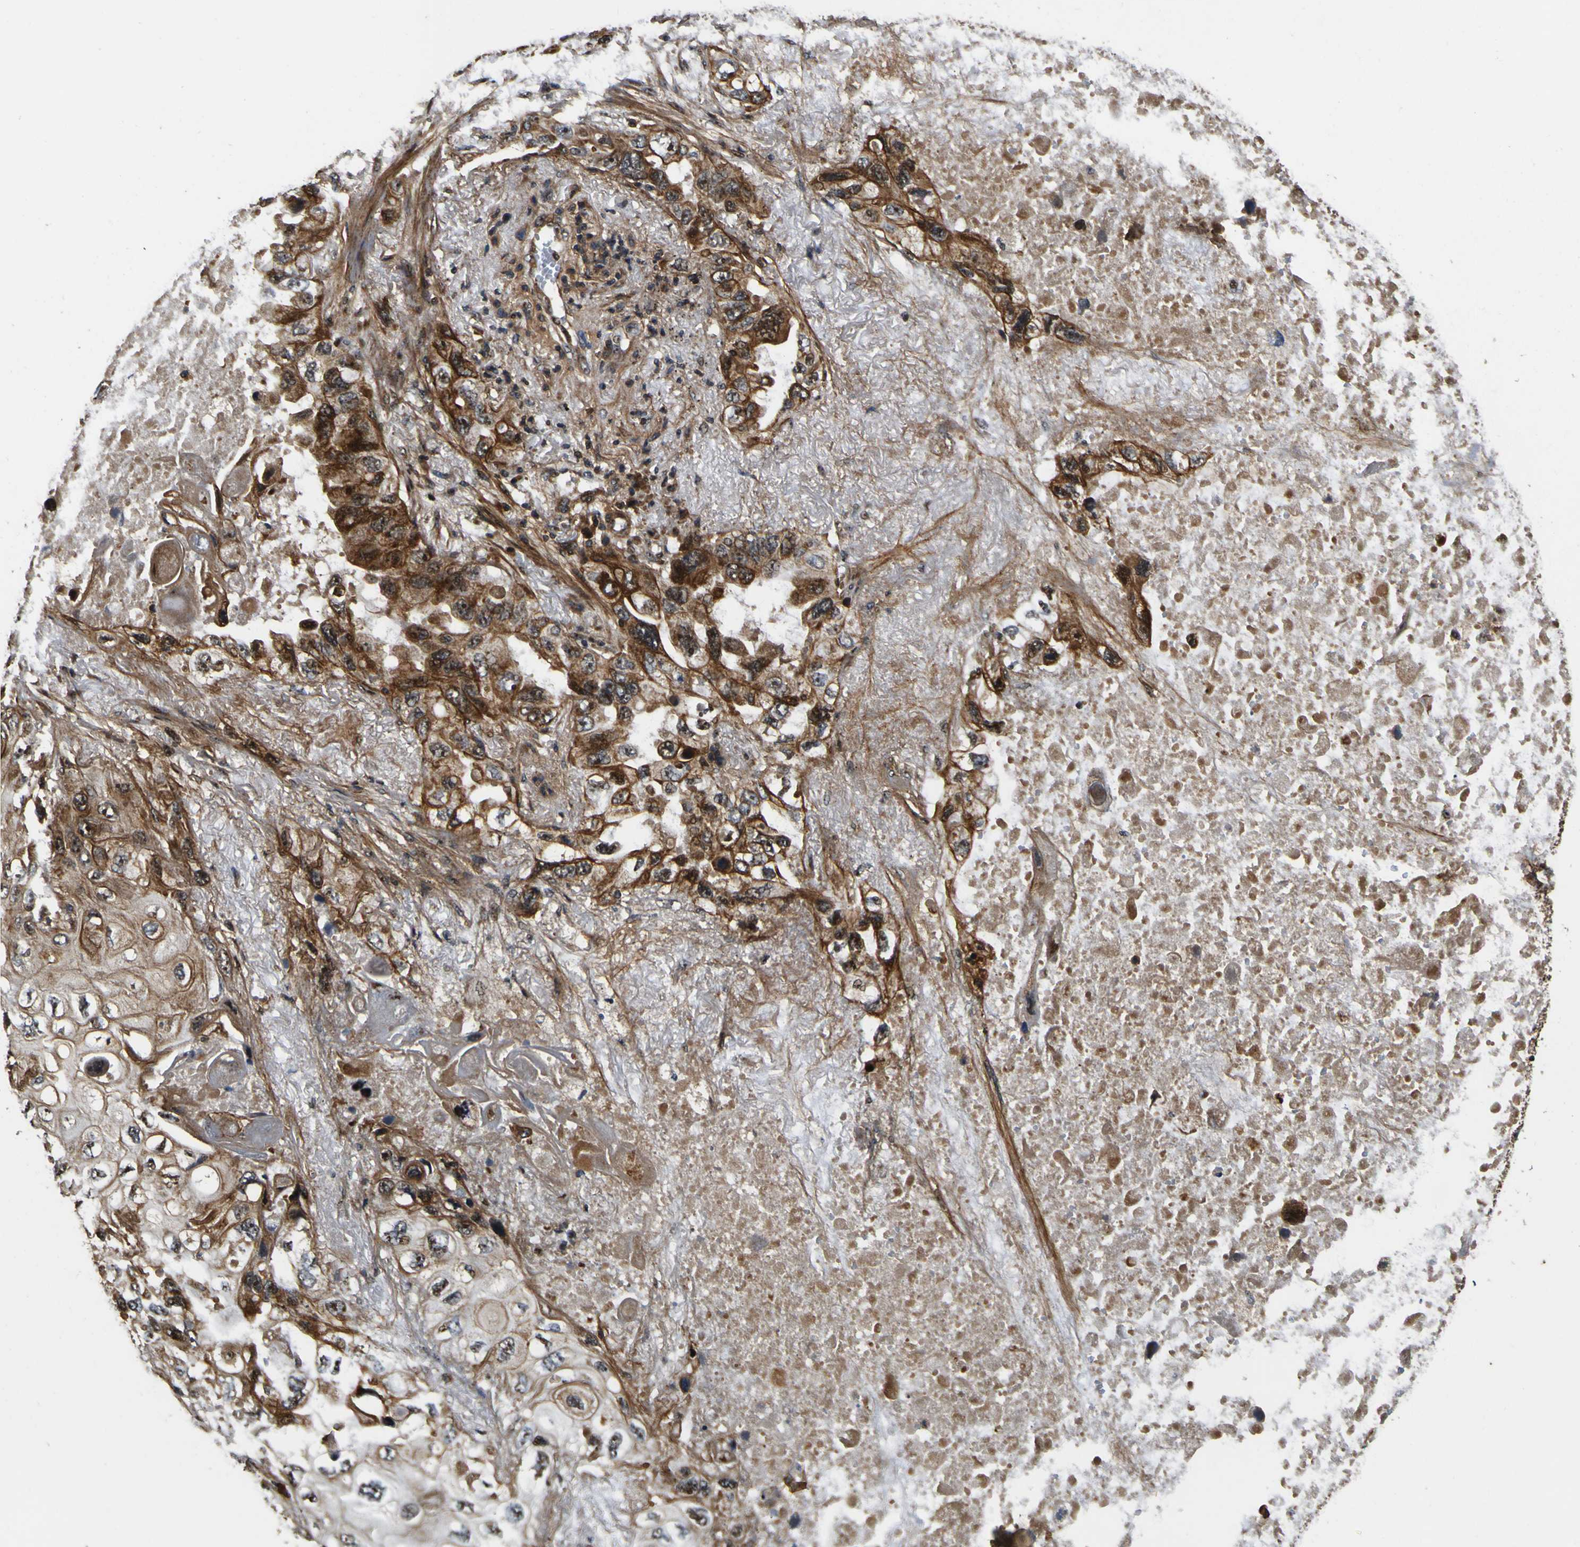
{"staining": {"intensity": "moderate", "quantity": ">75%", "location": "cytoplasmic/membranous,nuclear"}, "tissue": "lung cancer", "cell_type": "Tumor cells", "image_type": "cancer", "snomed": [{"axis": "morphology", "description": "Squamous cell carcinoma, NOS"}, {"axis": "topography", "description": "Lung"}], "caption": "Lung cancer tissue shows moderate cytoplasmic/membranous and nuclear positivity in approximately >75% of tumor cells, visualized by immunohistochemistry.", "gene": "LRP4", "patient": {"sex": "female", "age": 73}}